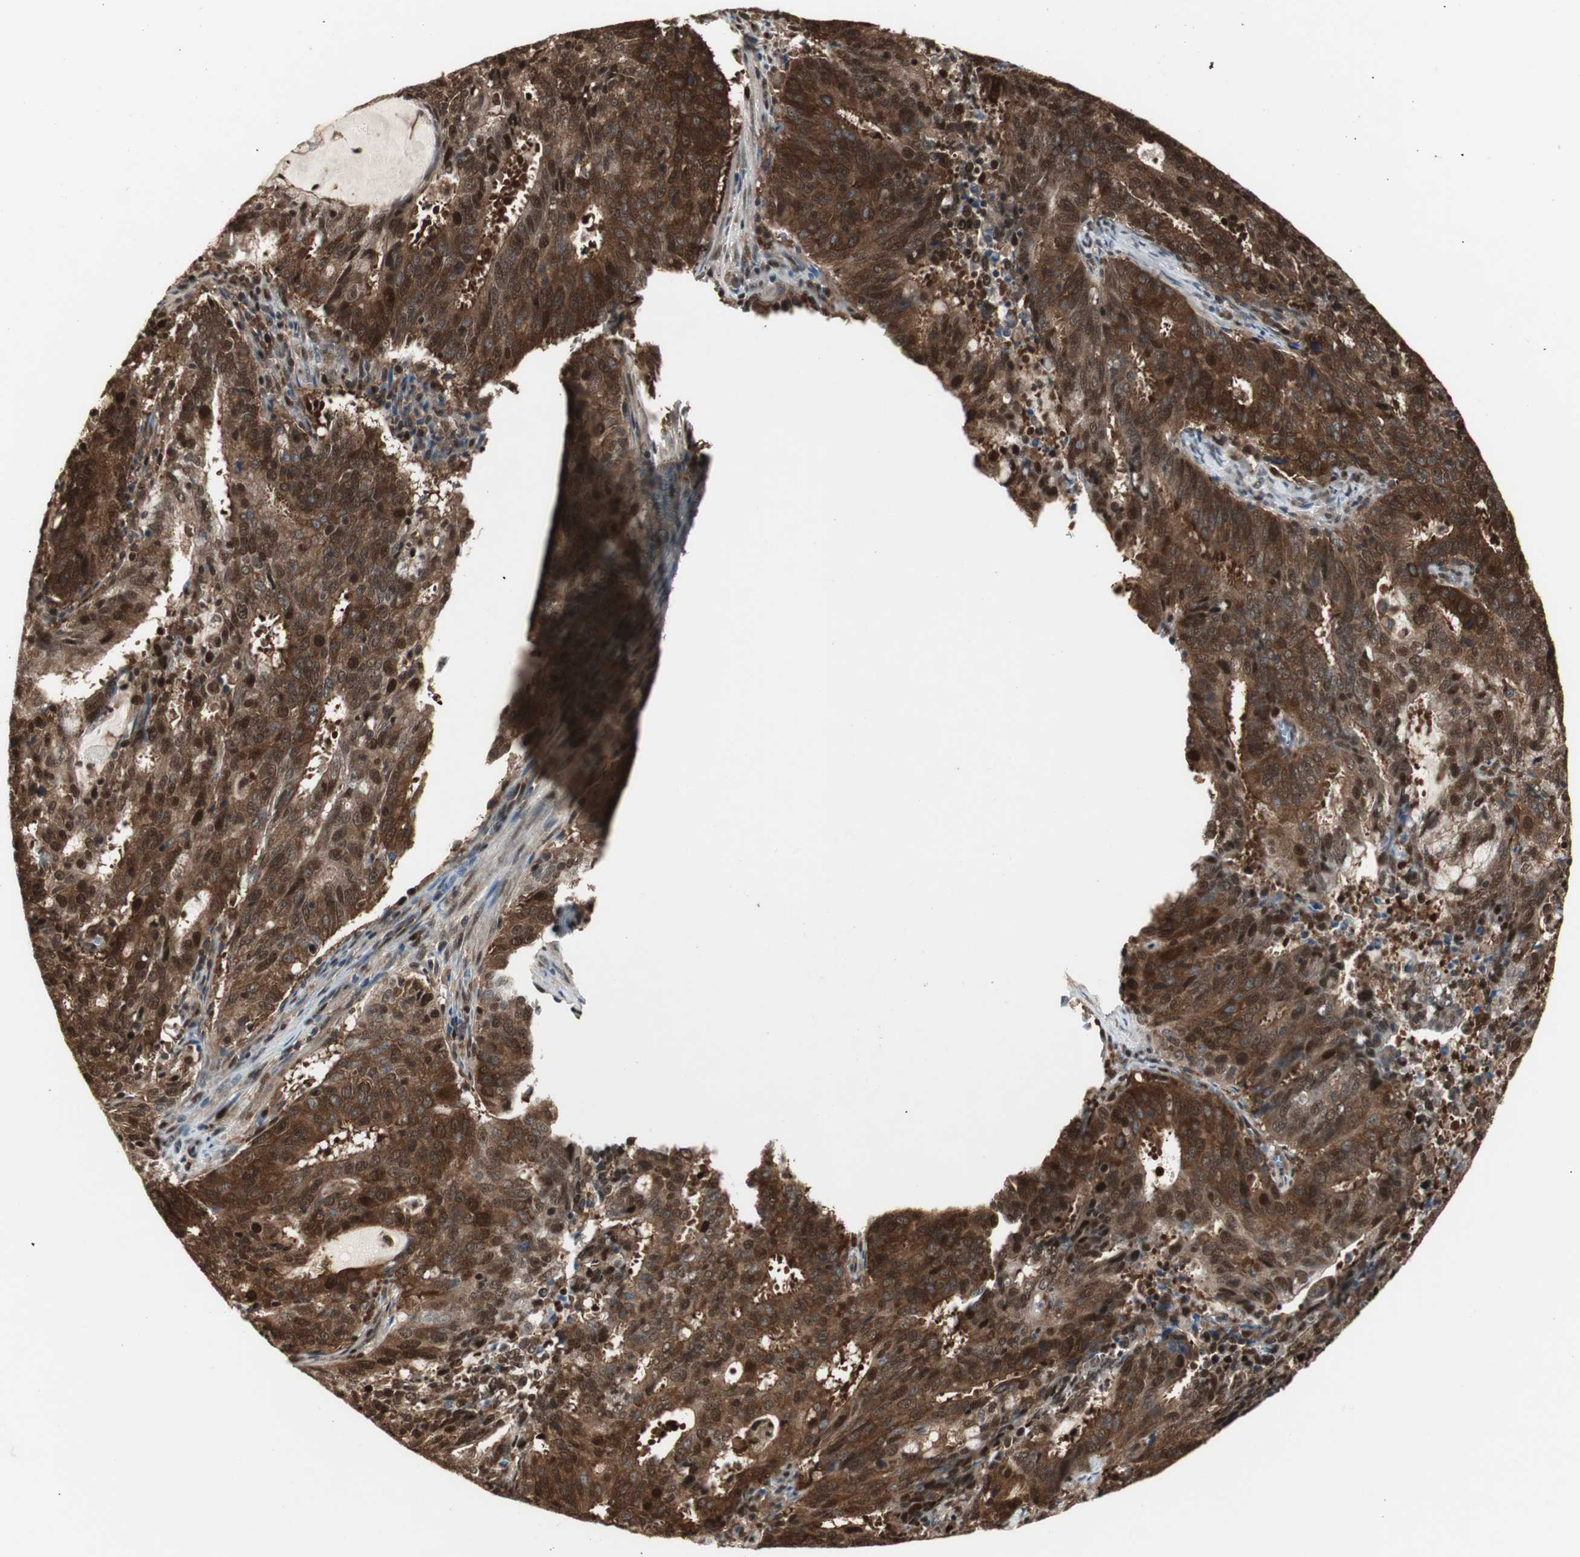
{"staining": {"intensity": "strong", "quantity": ">75%", "location": "cytoplasmic/membranous,nuclear"}, "tissue": "cervical cancer", "cell_type": "Tumor cells", "image_type": "cancer", "snomed": [{"axis": "morphology", "description": "Adenocarcinoma, NOS"}, {"axis": "topography", "description": "Cervix"}], "caption": "Adenocarcinoma (cervical) tissue shows strong cytoplasmic/membranous and nuclear staining in approximately >75% of tumor cells, visualized by immunohistochemistry. The protein of interest is shown in brown color, while the nuclei are stained blue.", "gene": "ACLY", "patient": {"sex": "female", "age": 44}}